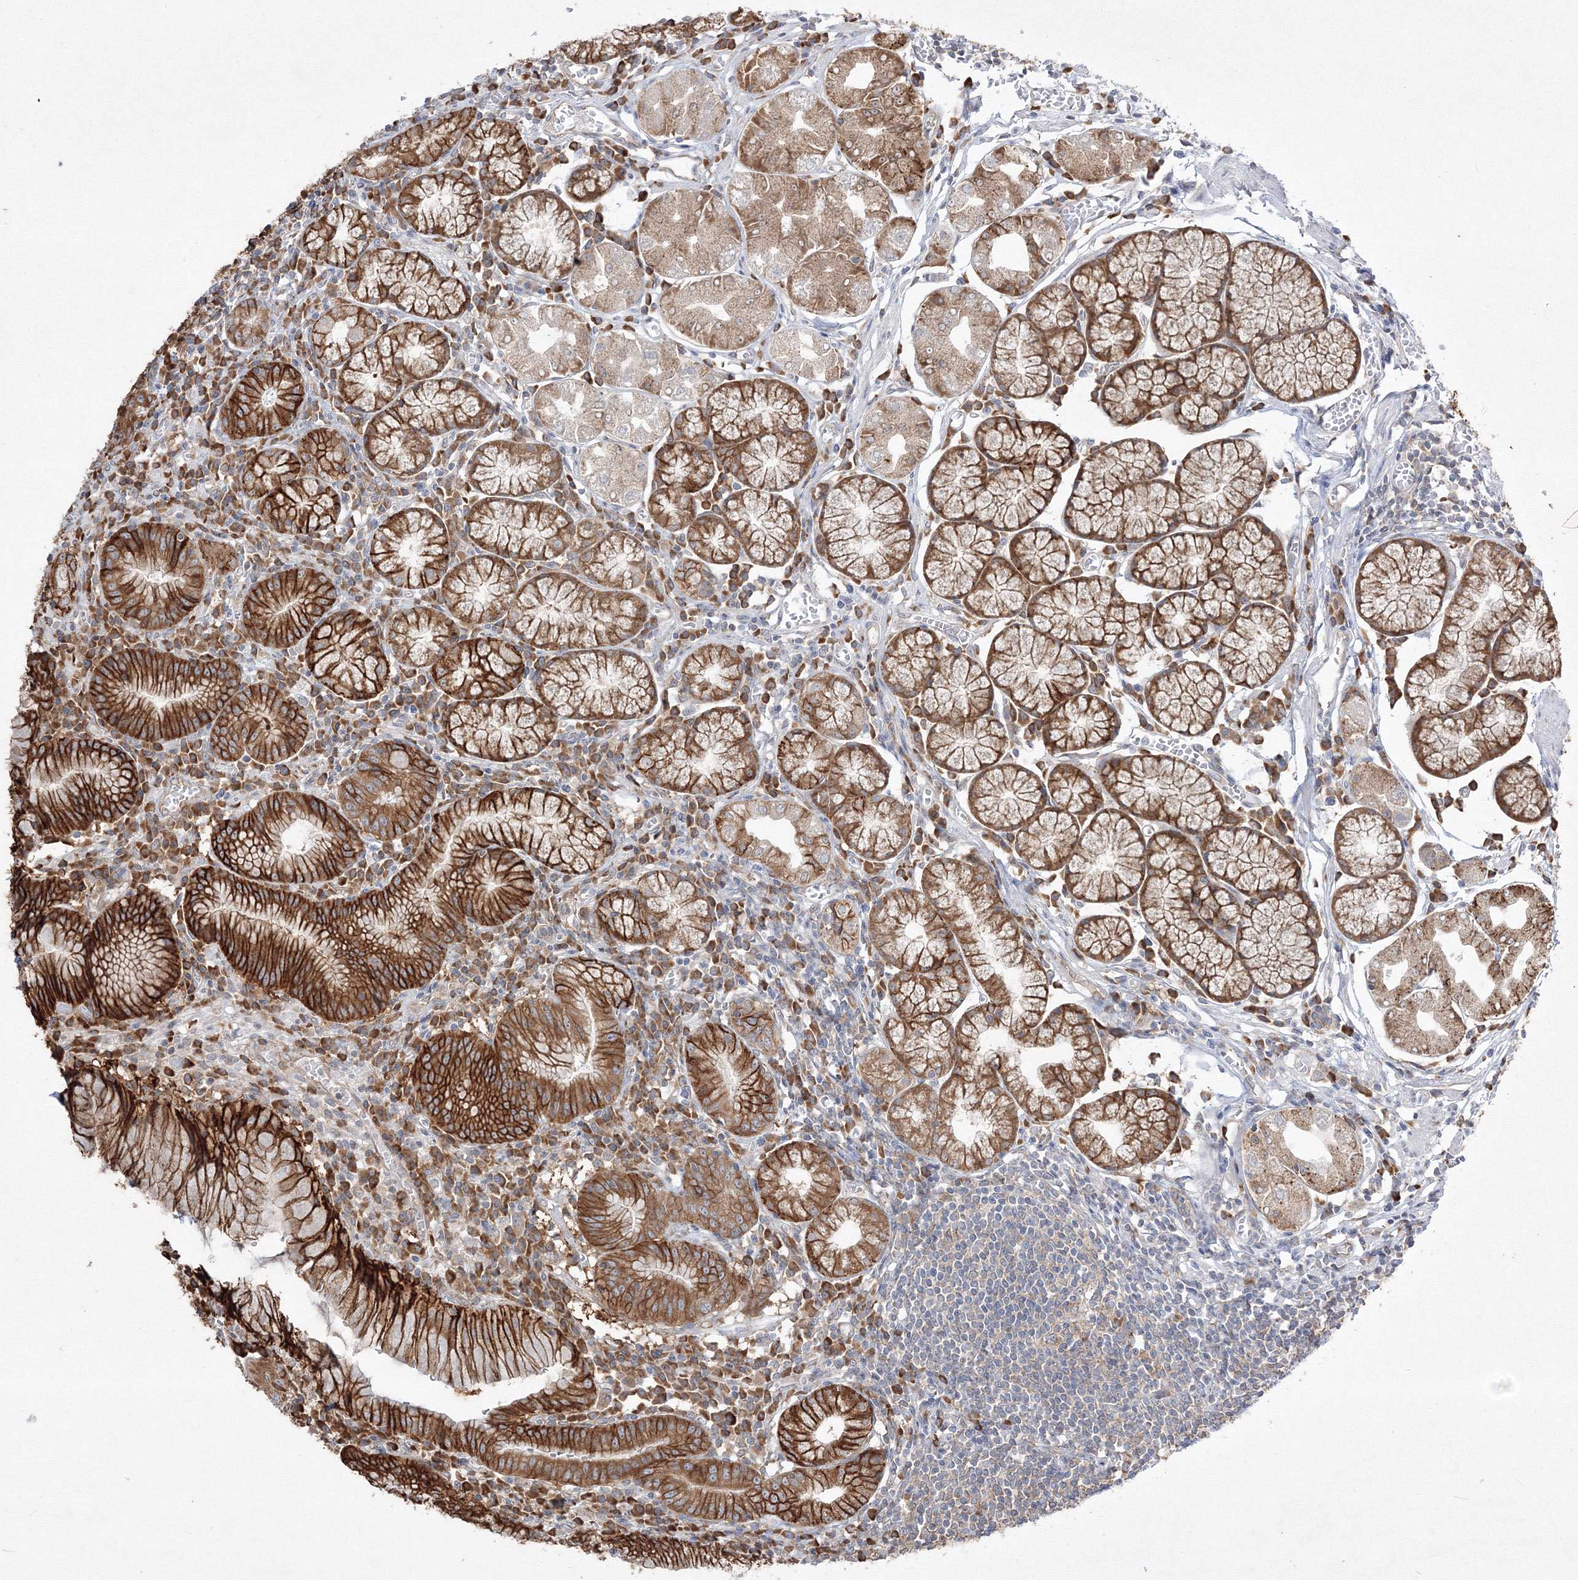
{"staining": {"intensity": "strong", "quantity": ">75%", "location": "cytoplasmic/membranous"}, "tissue": "stomach", "cell_type": "Glandular cells", "image_type": "normal", "snomed": [{"axis": "morphology", "description": "Normal tissue, NOS"}, {"axis": "topography", "description": "Stomach"}], "caption": "Immunohistochemistry (IHC) staining of unremarkable stomach, which shows high levels of strong cytoplasmic/membranous staining in approximately >75% of glandular cells indicating strong cytoplasmic/membranous protein positivity. The staining was performed using DAB (3,3'-diaminobenzidine) (brown) for protein detection and nuclei were counterstained in hematoxylin (blue).", "gene": "FBXL8", "patient": {"sex": "male", "age": 55}}